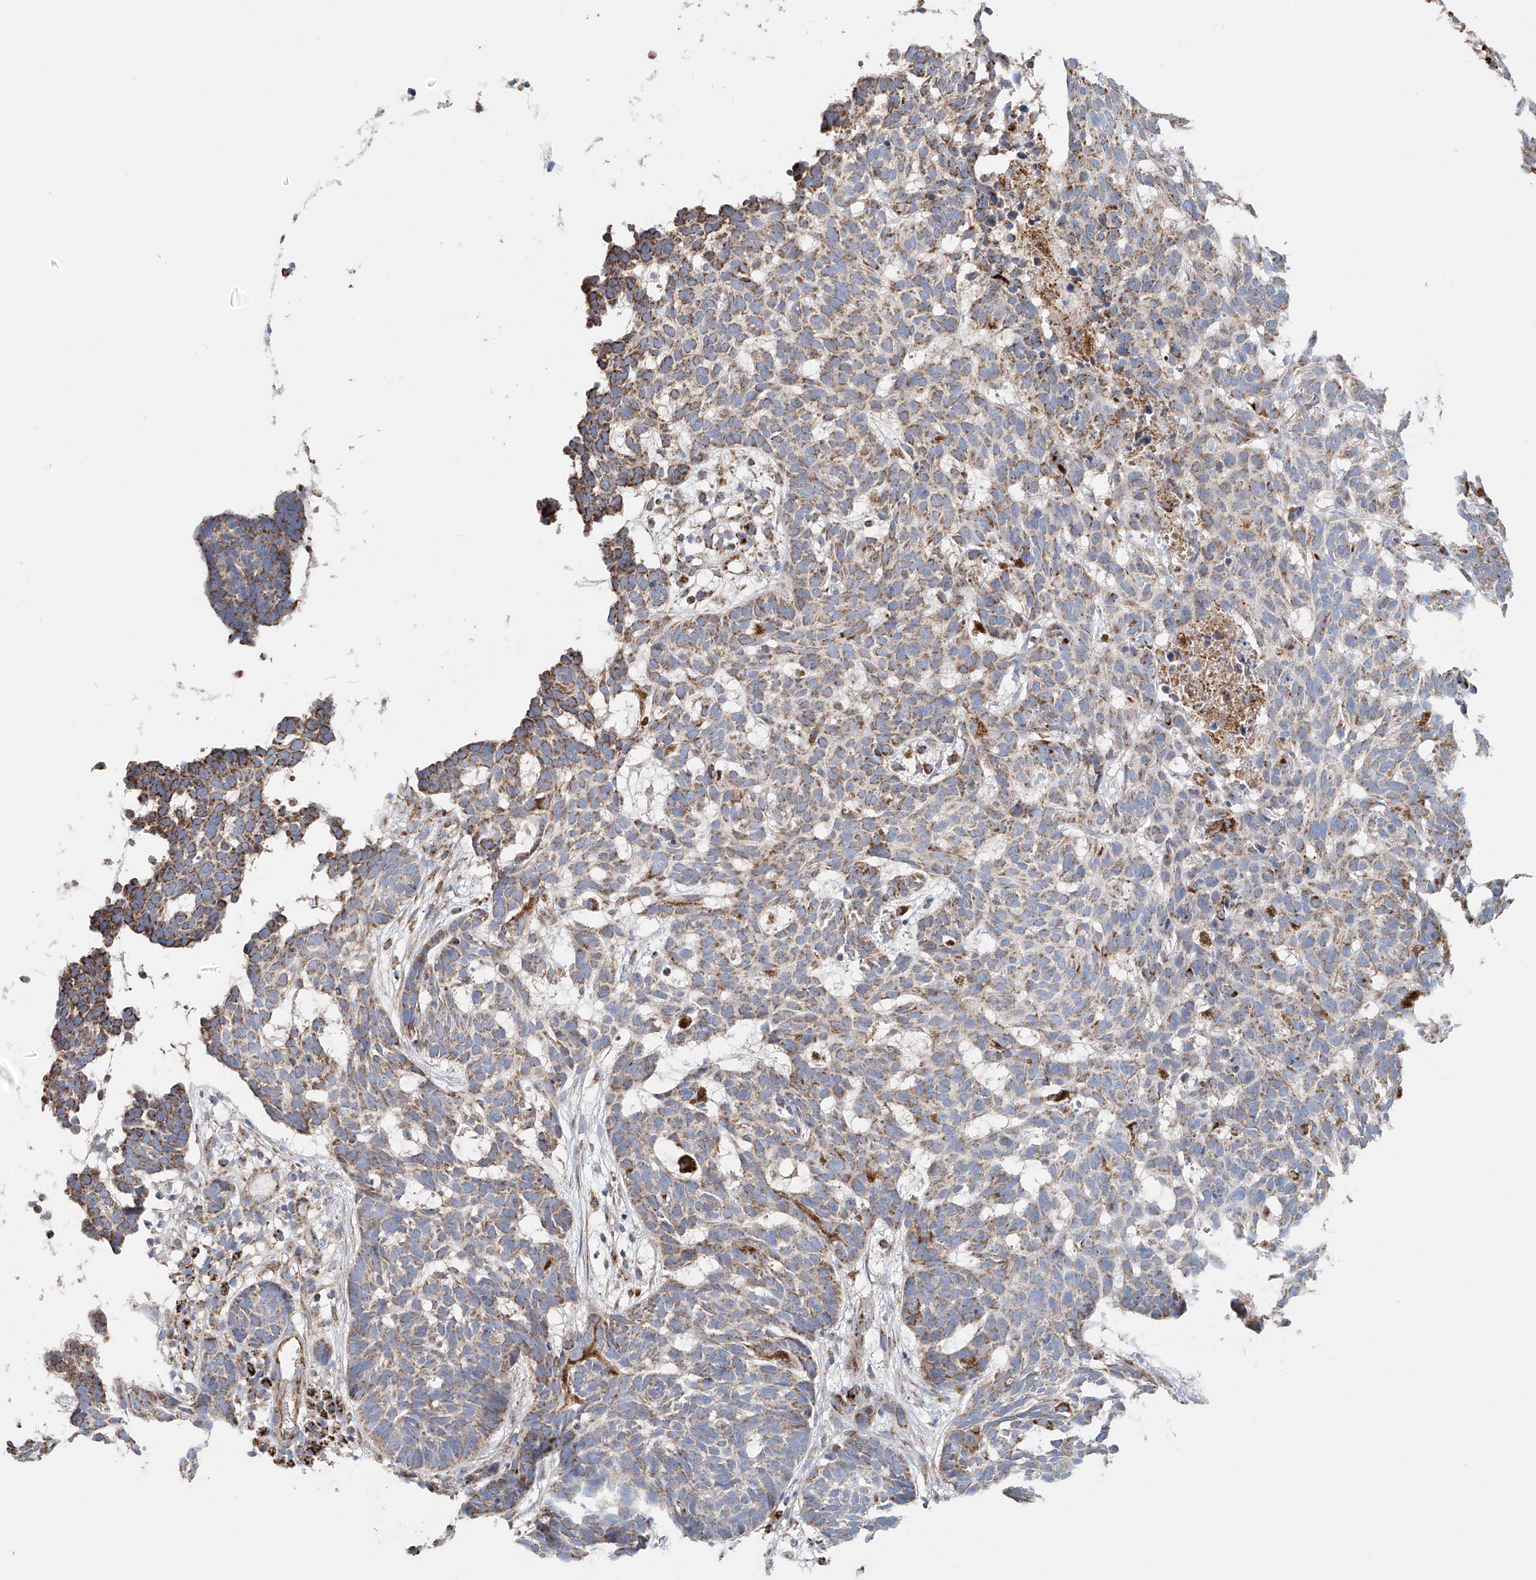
{"staining": {"intensity": "weak", "quantity": ">75%", "location": "cytoplasmic/membranous"}, "tissue": "skin cancer", "cell_type": "Tumor cells", "image_type": "cancer", "snomed": [{"axis": "morphology", "description": "Basal cell carcinoma"}, {"axis": "topography", "description": "Skin"}], "caption": "Basal cell carcinoma (skin) was stained to show a protein in brown. There is low levels of weak cytoplasmic/membranous expression in about >75% of tumor cells.", "gene": "MCL1", "patient": {"sex": "male", "age": 85}}